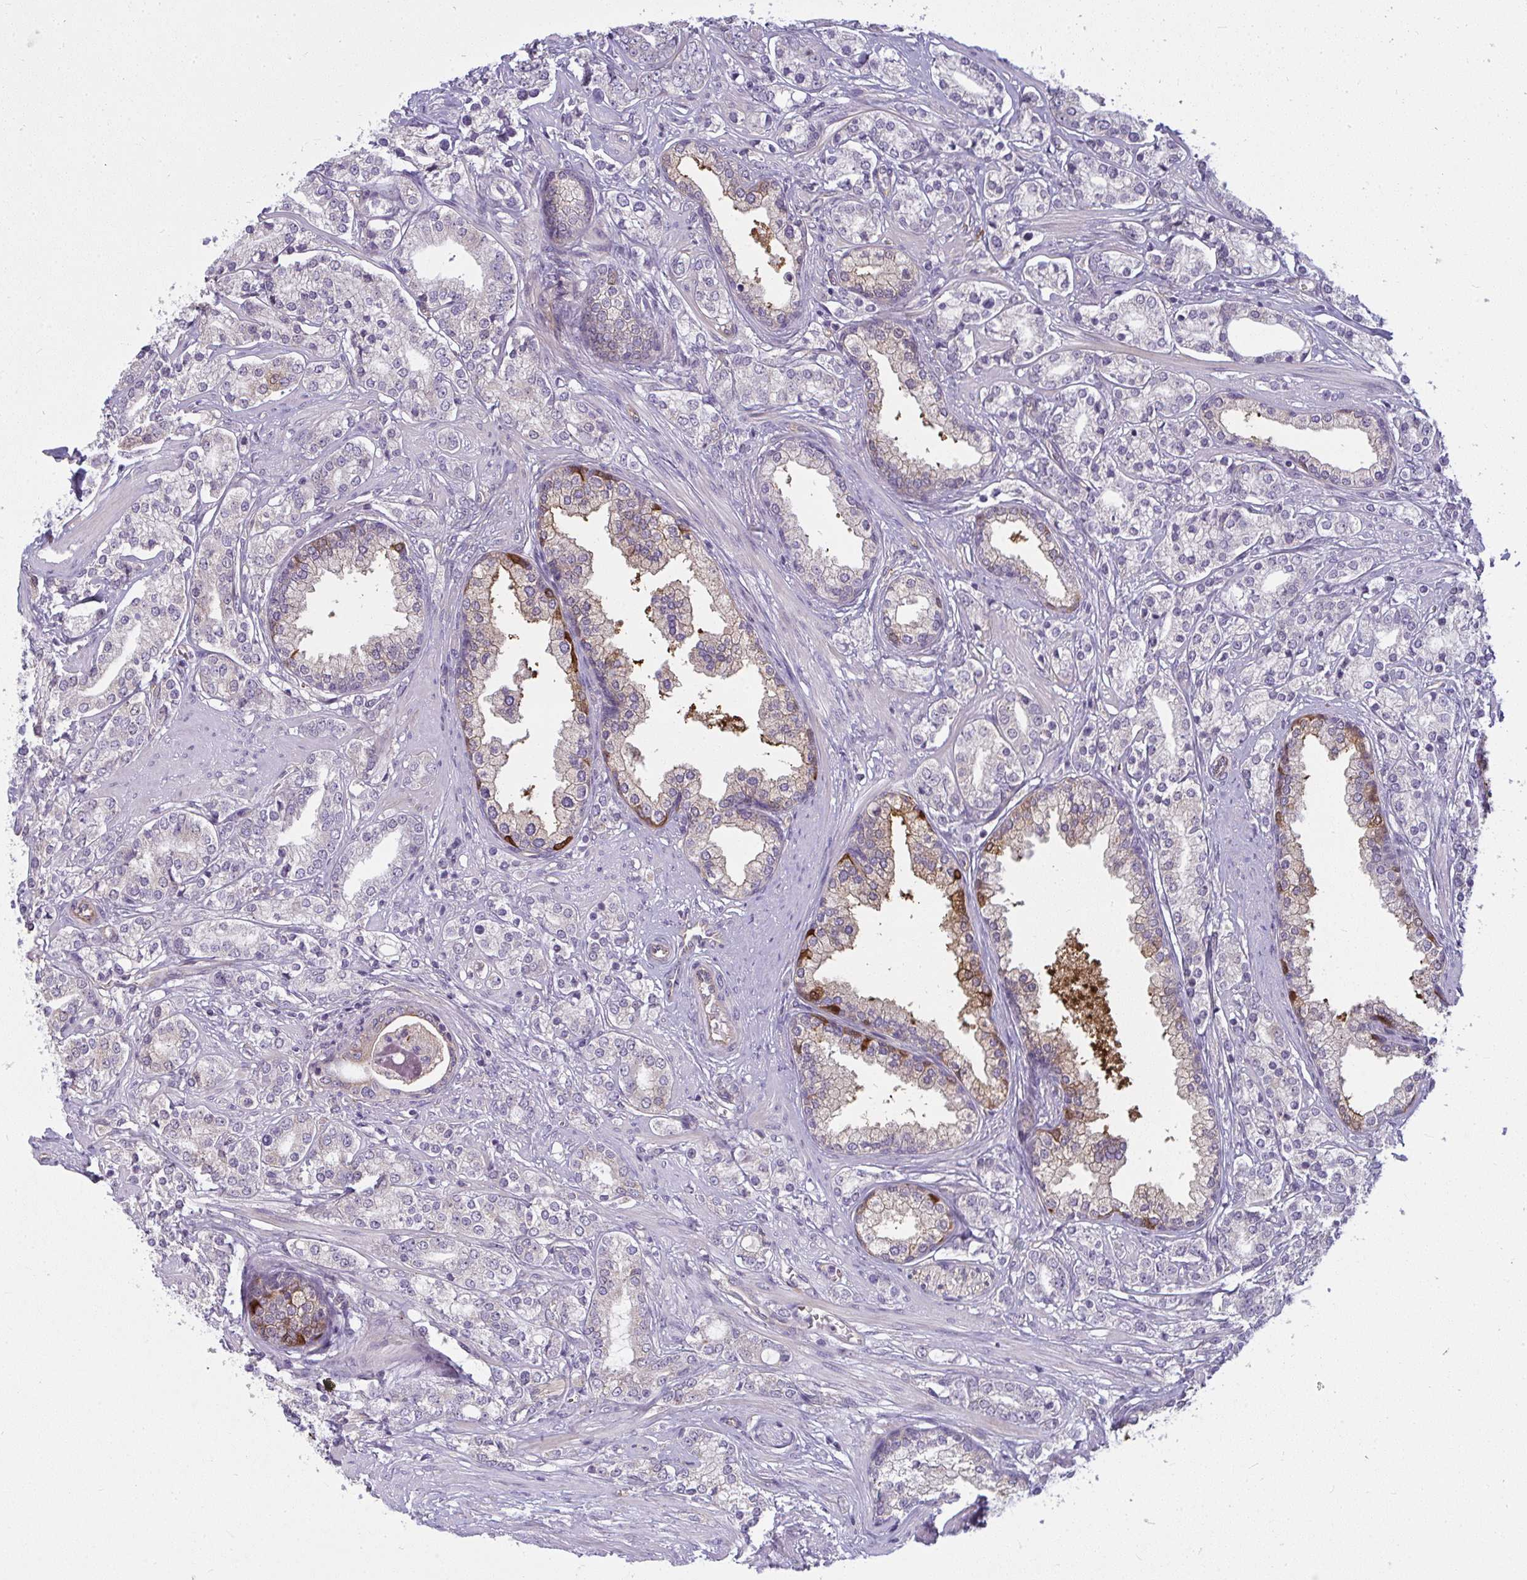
{"staining": {"intensity": "negative", "quantity": "none", "location": "none"}, "tissue": "prostate cancer", "cell_type": "Tumor cells", "image_type": "cancer", "snomed": [{"axis": "morphology", "description": "Adenocarcinoma, High grade"}, {"axis": "topography", "description": "Prostate"}], "caption": "Tumor cells are negative for brown protein staining in prostate cancer.", "gene": "IFIT3", "patient": {"sex": "male", "age": 58}}